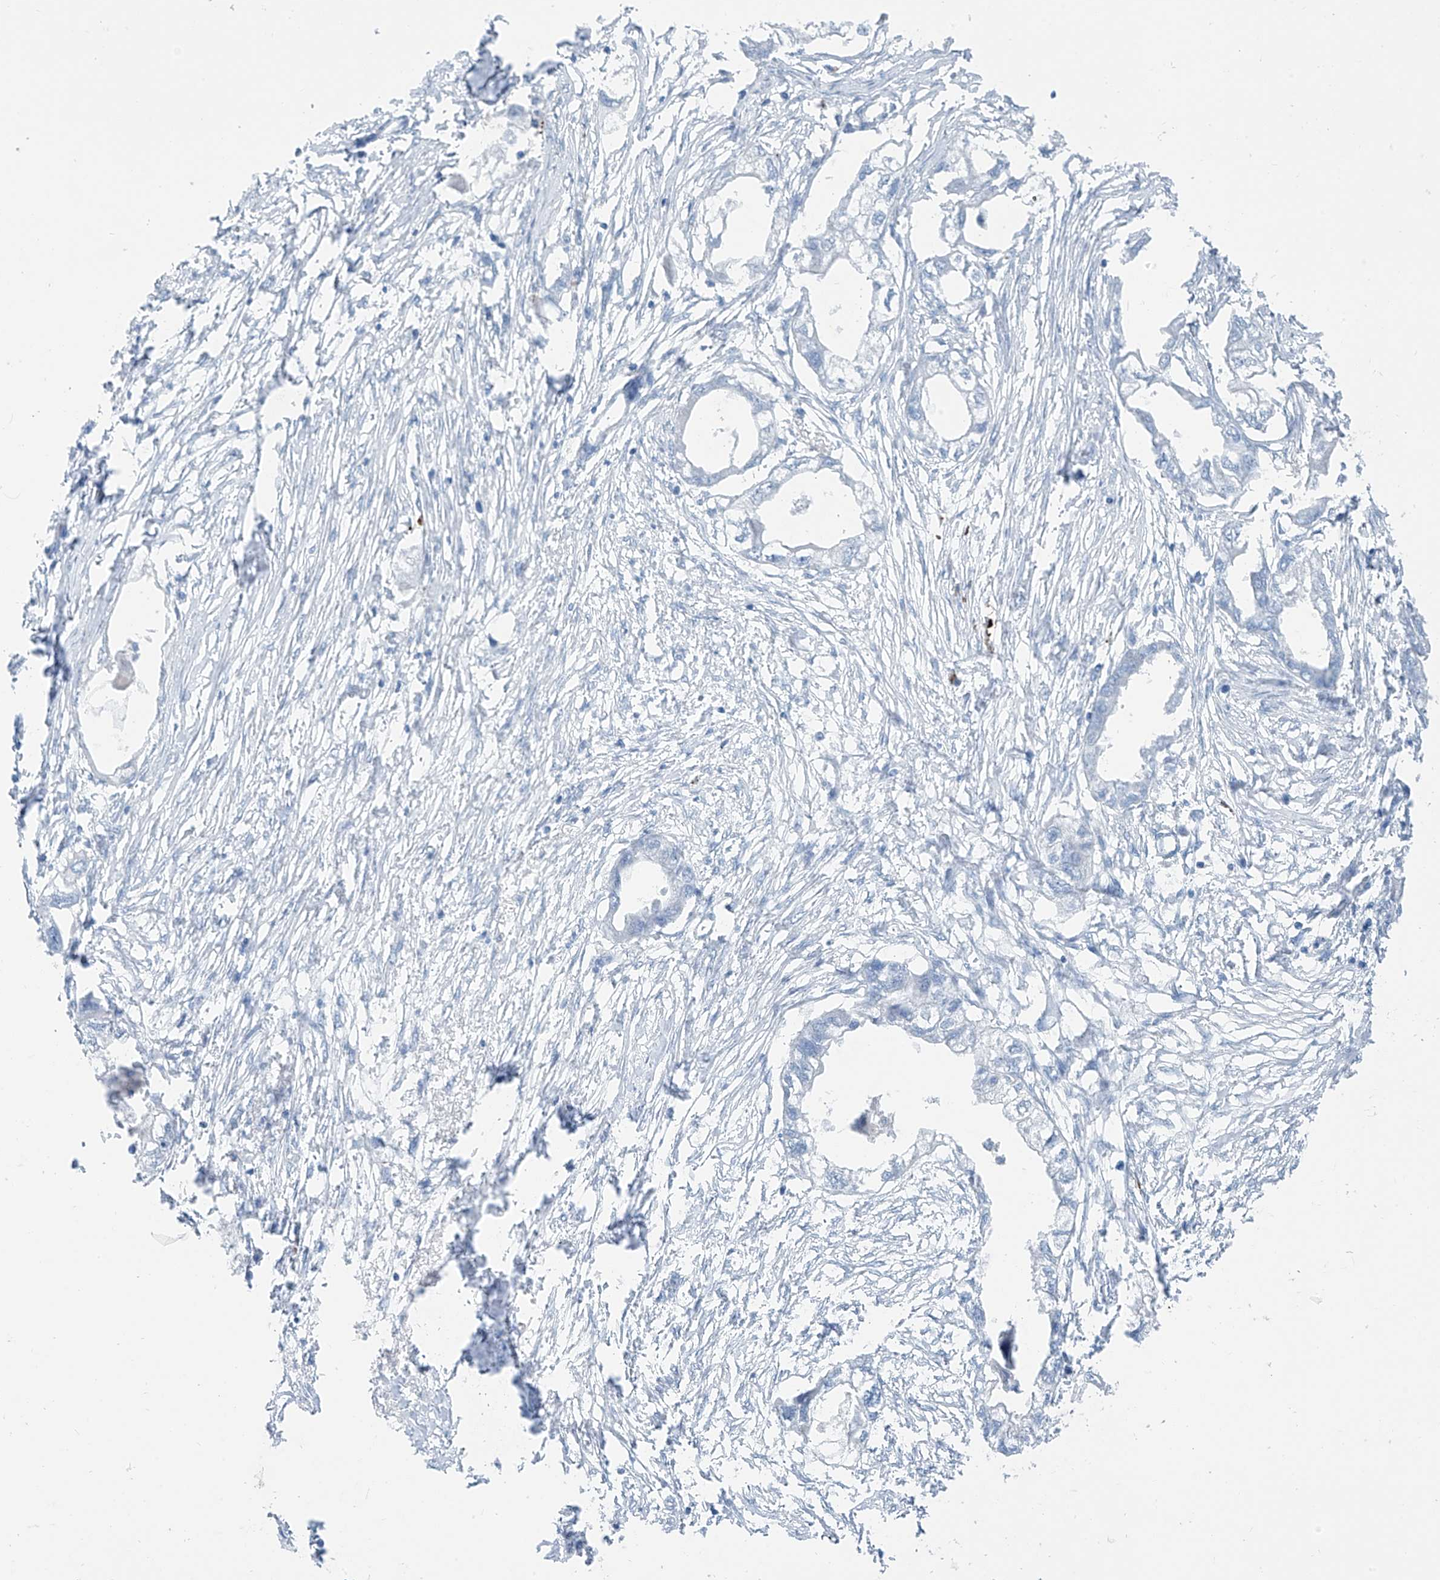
{"staining": {"intensity": "negative", "quantity": "none", "location": "none"}, "tissue": "endometrial cancer", "cell_type": "Tumor cells", "image_type": "cancer", "snomed": [{"axis": "morphology", "description": "Adenocarcinoma, NOS"}, {"axis": "morphology", "description": "Adenocarcinoma, metastatic, NOS"}, {"axis": "topography", "description": "Adipose tissue"}, {"axis": "topography", "description": "Endometrium"}], "caption": "The IHC micrograph has no significant positivity in tumor cells of endometrial metastatic adenocarcinoma tissue.", "gene": "ZNF793", "patient": {"sex": "female", "age": 67}}